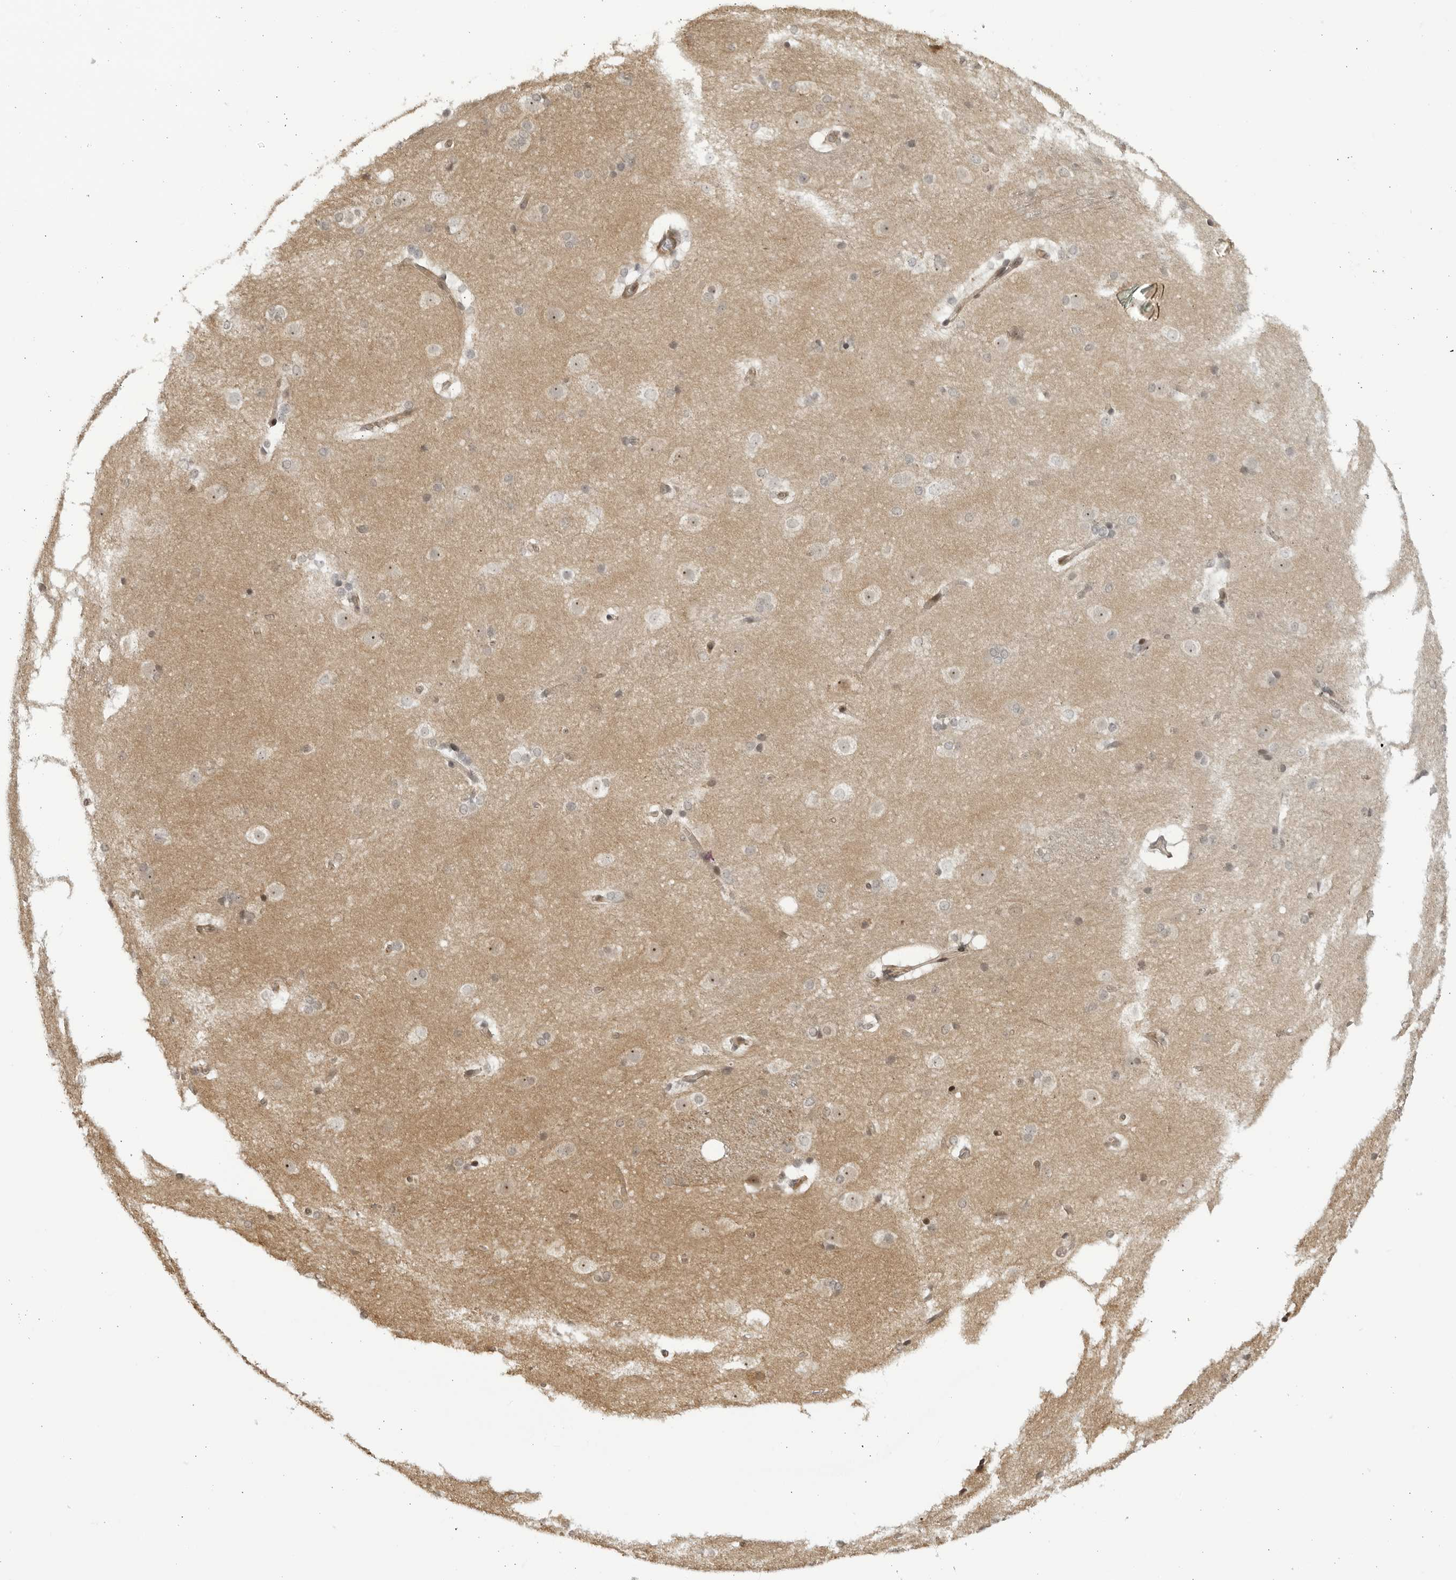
{"staining": {"intensity": "negative", "quantity": "none", "location": "none"}, "tissue": "caudate", "cell_type": "Glial cells", "image_type": "normal", "snomed": [{"axis": "morphology", "description": "Normal tissue, NOS"}, {"axis": "topography", "description": "Lateral ventricle wall"}], "caption": "Immunohistochemistry histopathology image of unremarkable human caudate stained for a protein (brown), which displays no staining in glial cells.", "gene": "CNBD1", "patient": {"sex": "female", "age": 19}}